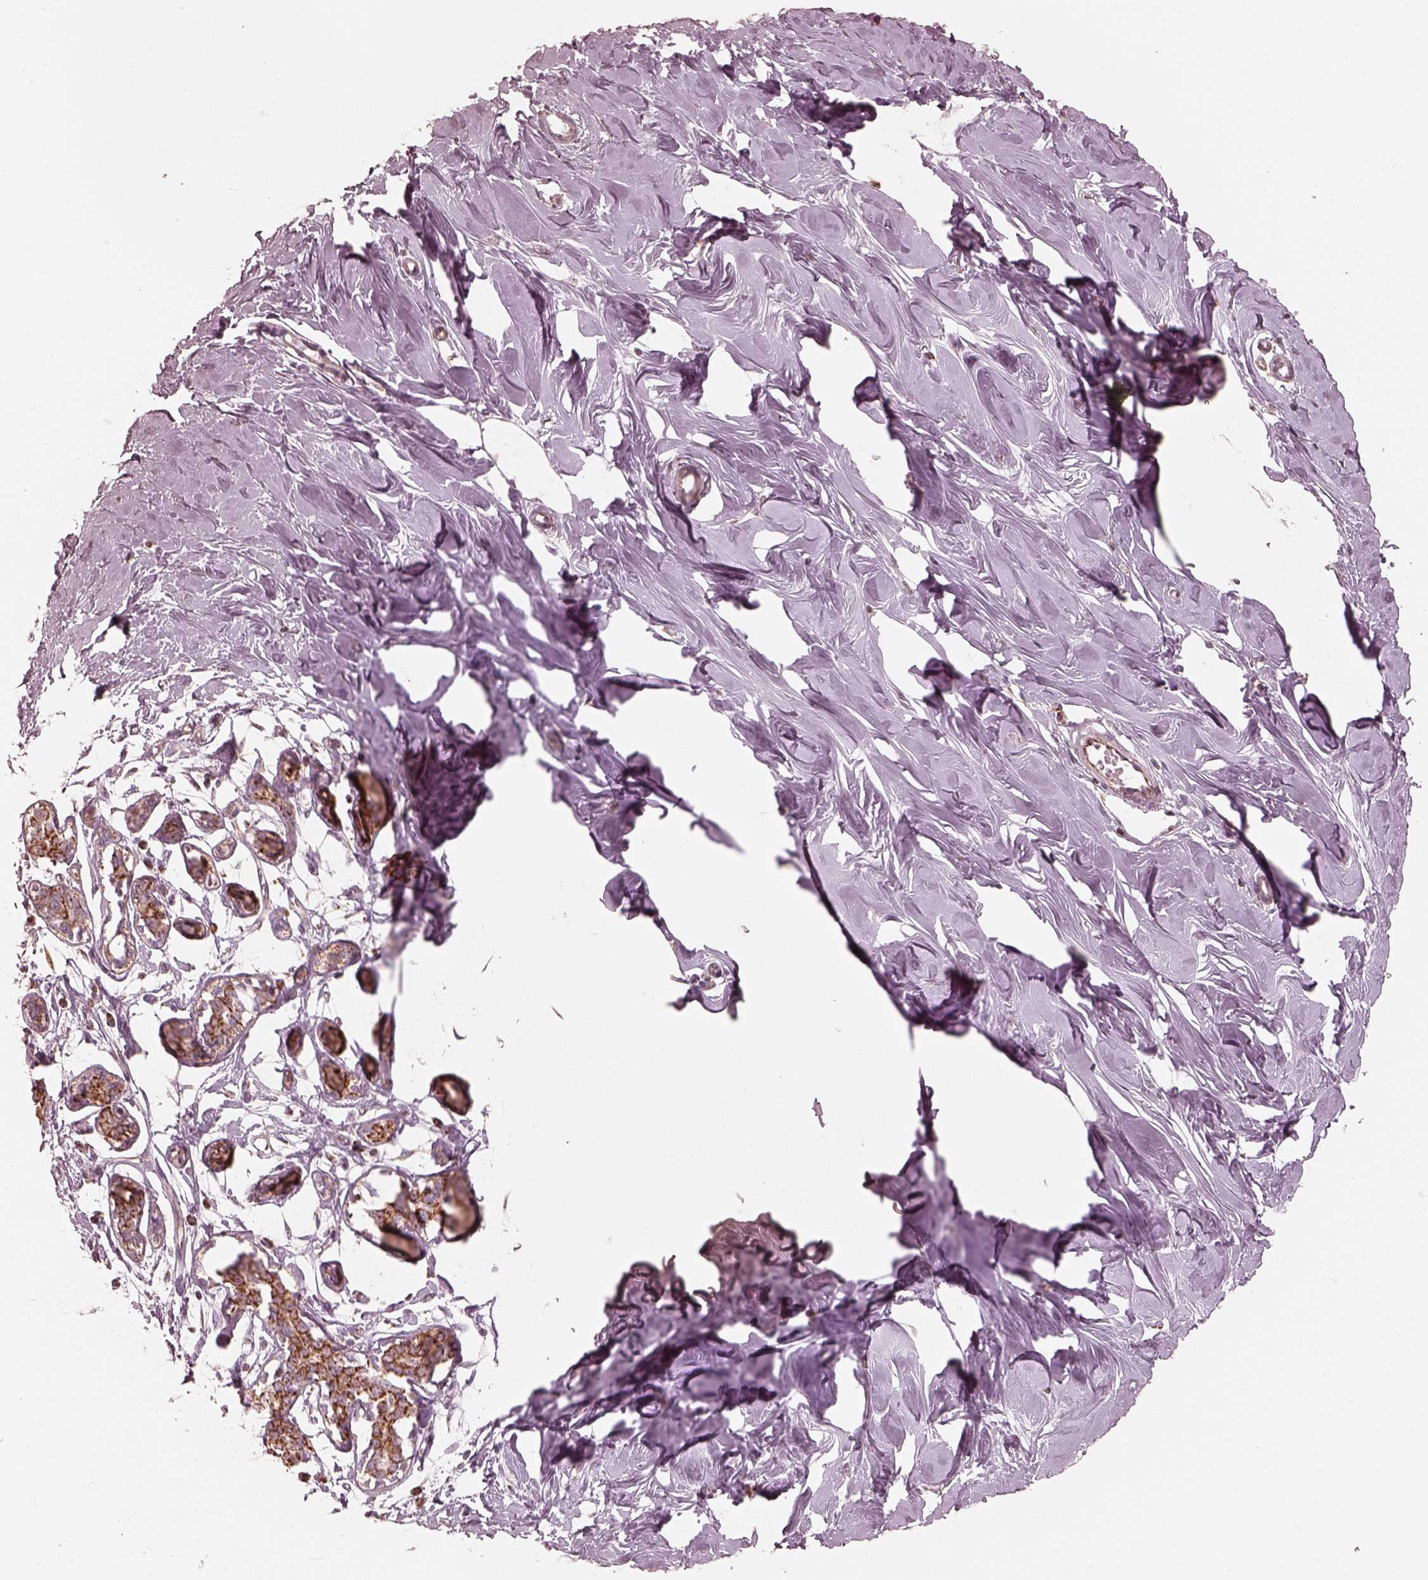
{"staining": {"intensity": "negative", "quantity": "none", "location": "none"}, "tissue": "breast", "cell_type": "Adipocytes", "image_type": "normal", "snomed": [{"axis": "morphology", "description": "Normal tissue, NOS"}, {"axis": "topography", "description": "Breast"}], "caption": "Protein analysis of benign breast exhibits no significant expression in adipocytes.", "gene": "ENTPD6", "patient": {"sex": "female", "age": 27}}